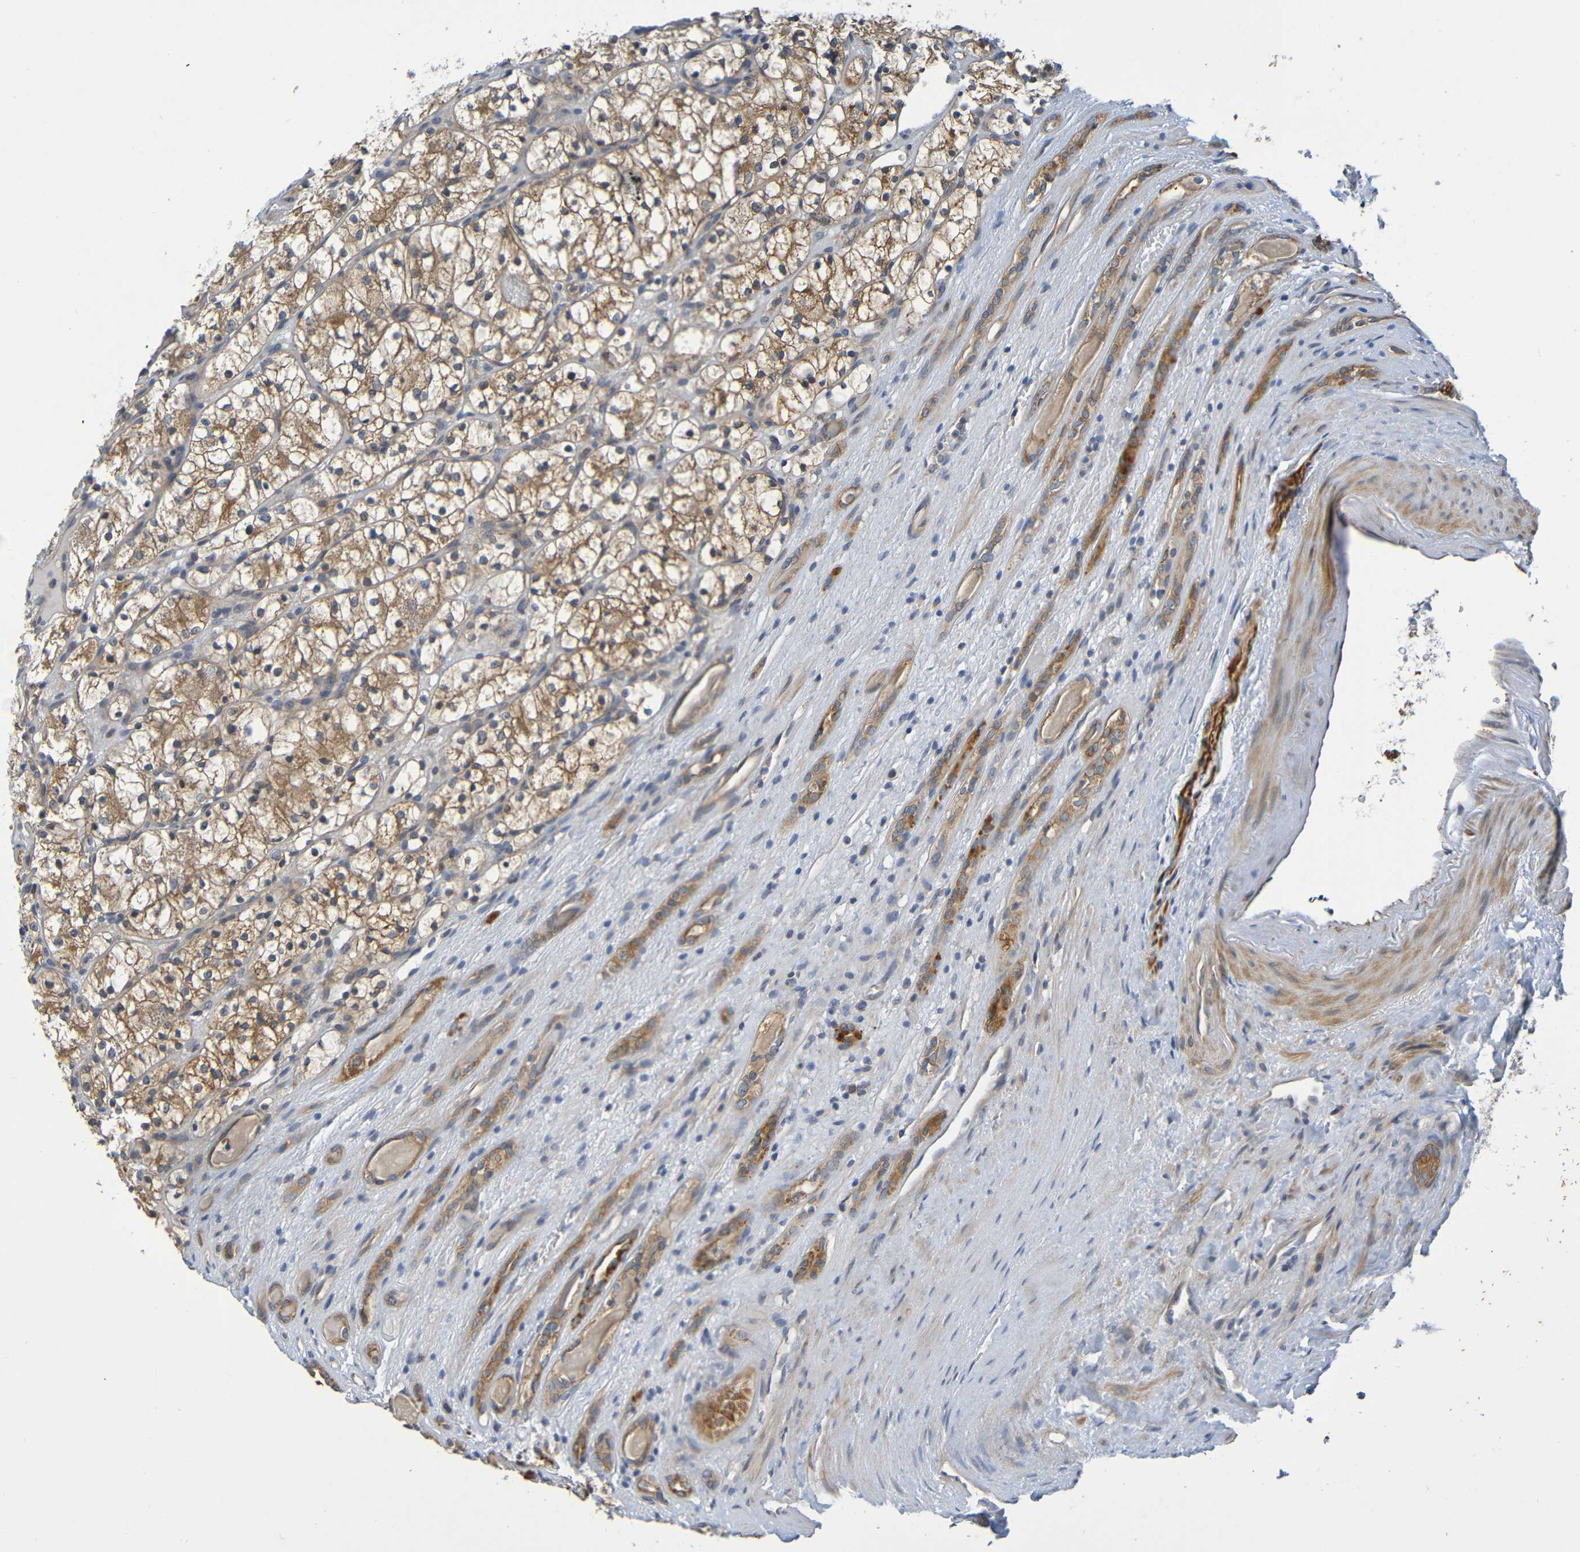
{"staining": {"intensity": "moderate", "quantity": ">75%", "location": "cytoplasmic/membranous"}, "tissue": "renal cancer", "cell_type": "Tumor cells", "image_type": "cancer", "snomed": [{"axis": "morphology", "description": "Adenocarcinoma, NOS"}, {"axis": "topography", "description": "Kidney"}], "caption": "DAB (3,3'-diaminobenzidine) immunohistochemical staining of human renal adenocarcinoma demonstrates moderate cytoplasmic/membranous protein expression in approximately >75% of tumor cells.", "gene": "CYP4F2", "patient": {"sex": "female", "age": 60}}